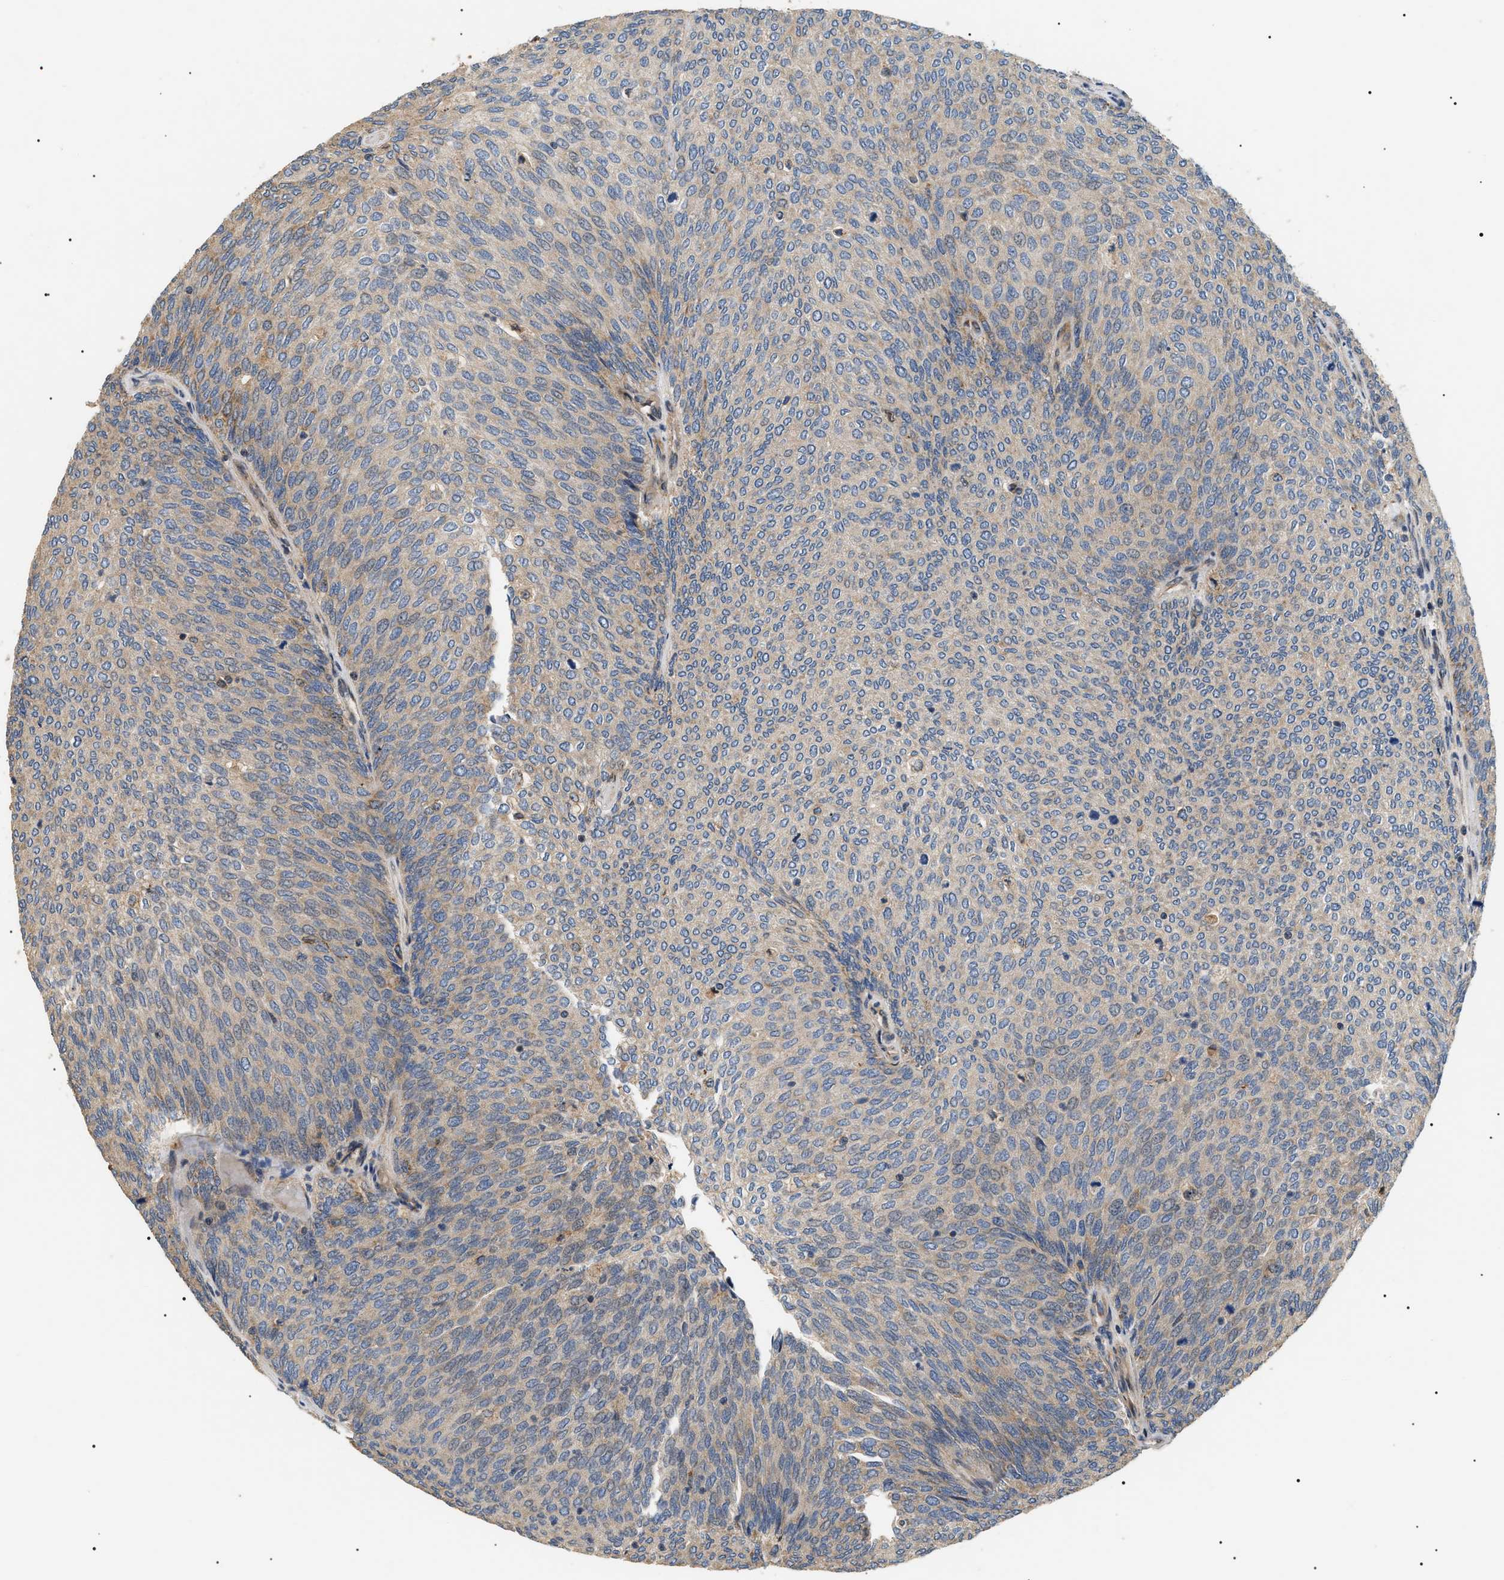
{"staining": {"intensity": "moderate", "quantity": "25%-75%", "location": "cytoplasmic/membranous"}, "tissue": "urothelial cancer", "cell_type": "Tumor cells", "image_type": "cancer", "snomed": [{"axis": "morphology", "description": "Urothelial carcinoma, Low grade"}, {"axis": "topography", "description": "Urinary bladder"}], "caption": "Immunohistochemical staining of urothelial cancer reveals medium levels of moderate cytoplasmic/membranous protein positivity in about 25%-75% of tumor cells.", "gene": "ZBTB26", "patient": {"sex": "female", "age": 79}}